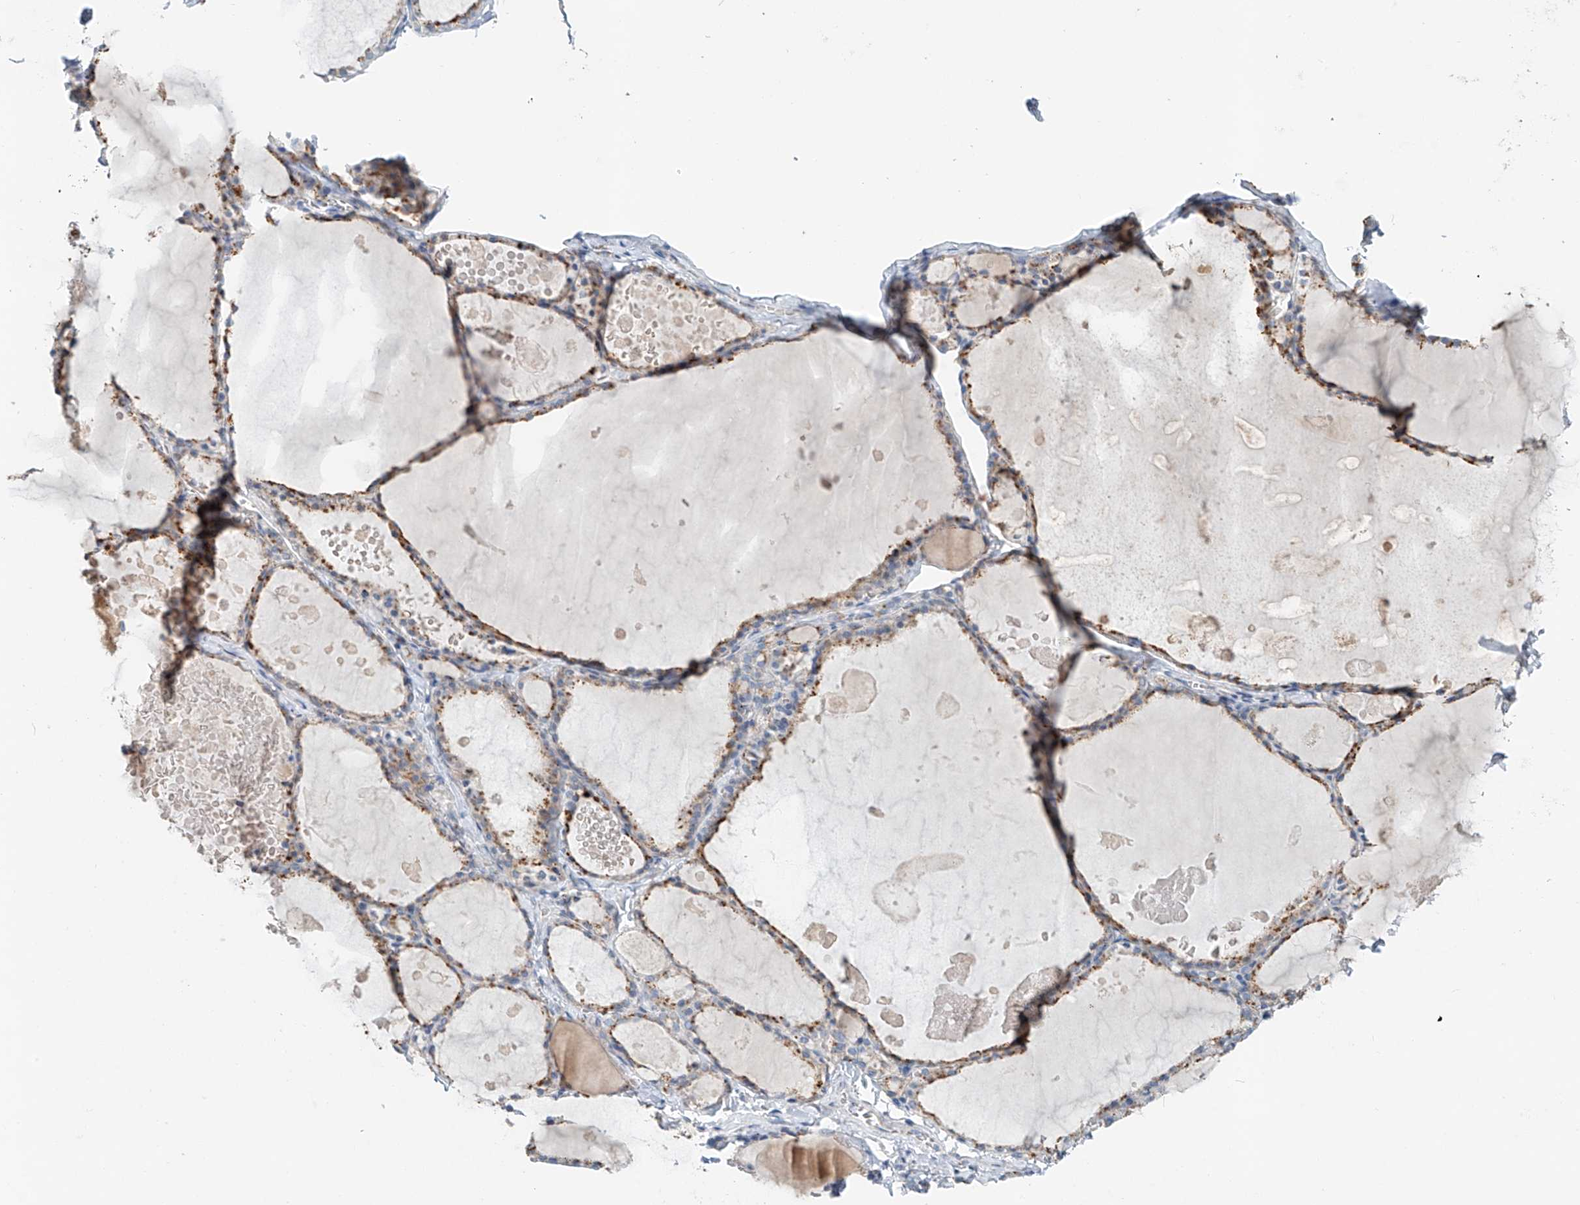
{"staining": {"intensity": "moderate", "quantity": "25%-75%", "location": "cytoplasmic/membranous"}, "tissue": "thyroid gland", "cell_type": "Glandular cells", "image_type": "normal", "snomed": [{"axis": "morphology", "description": "Normal tissue, NOS"}, {"axis": "topography", "description": "Thyroid gland"}], "caption": "Approximately 25%-75% of glandular cells in normal thyroid gland show moderate cytoplasmic/membranous protein positivity as visualized by brown immunohistochemical staining.", "gene": "TRIM47", "patient": {"sex": "male", "age": 56}}